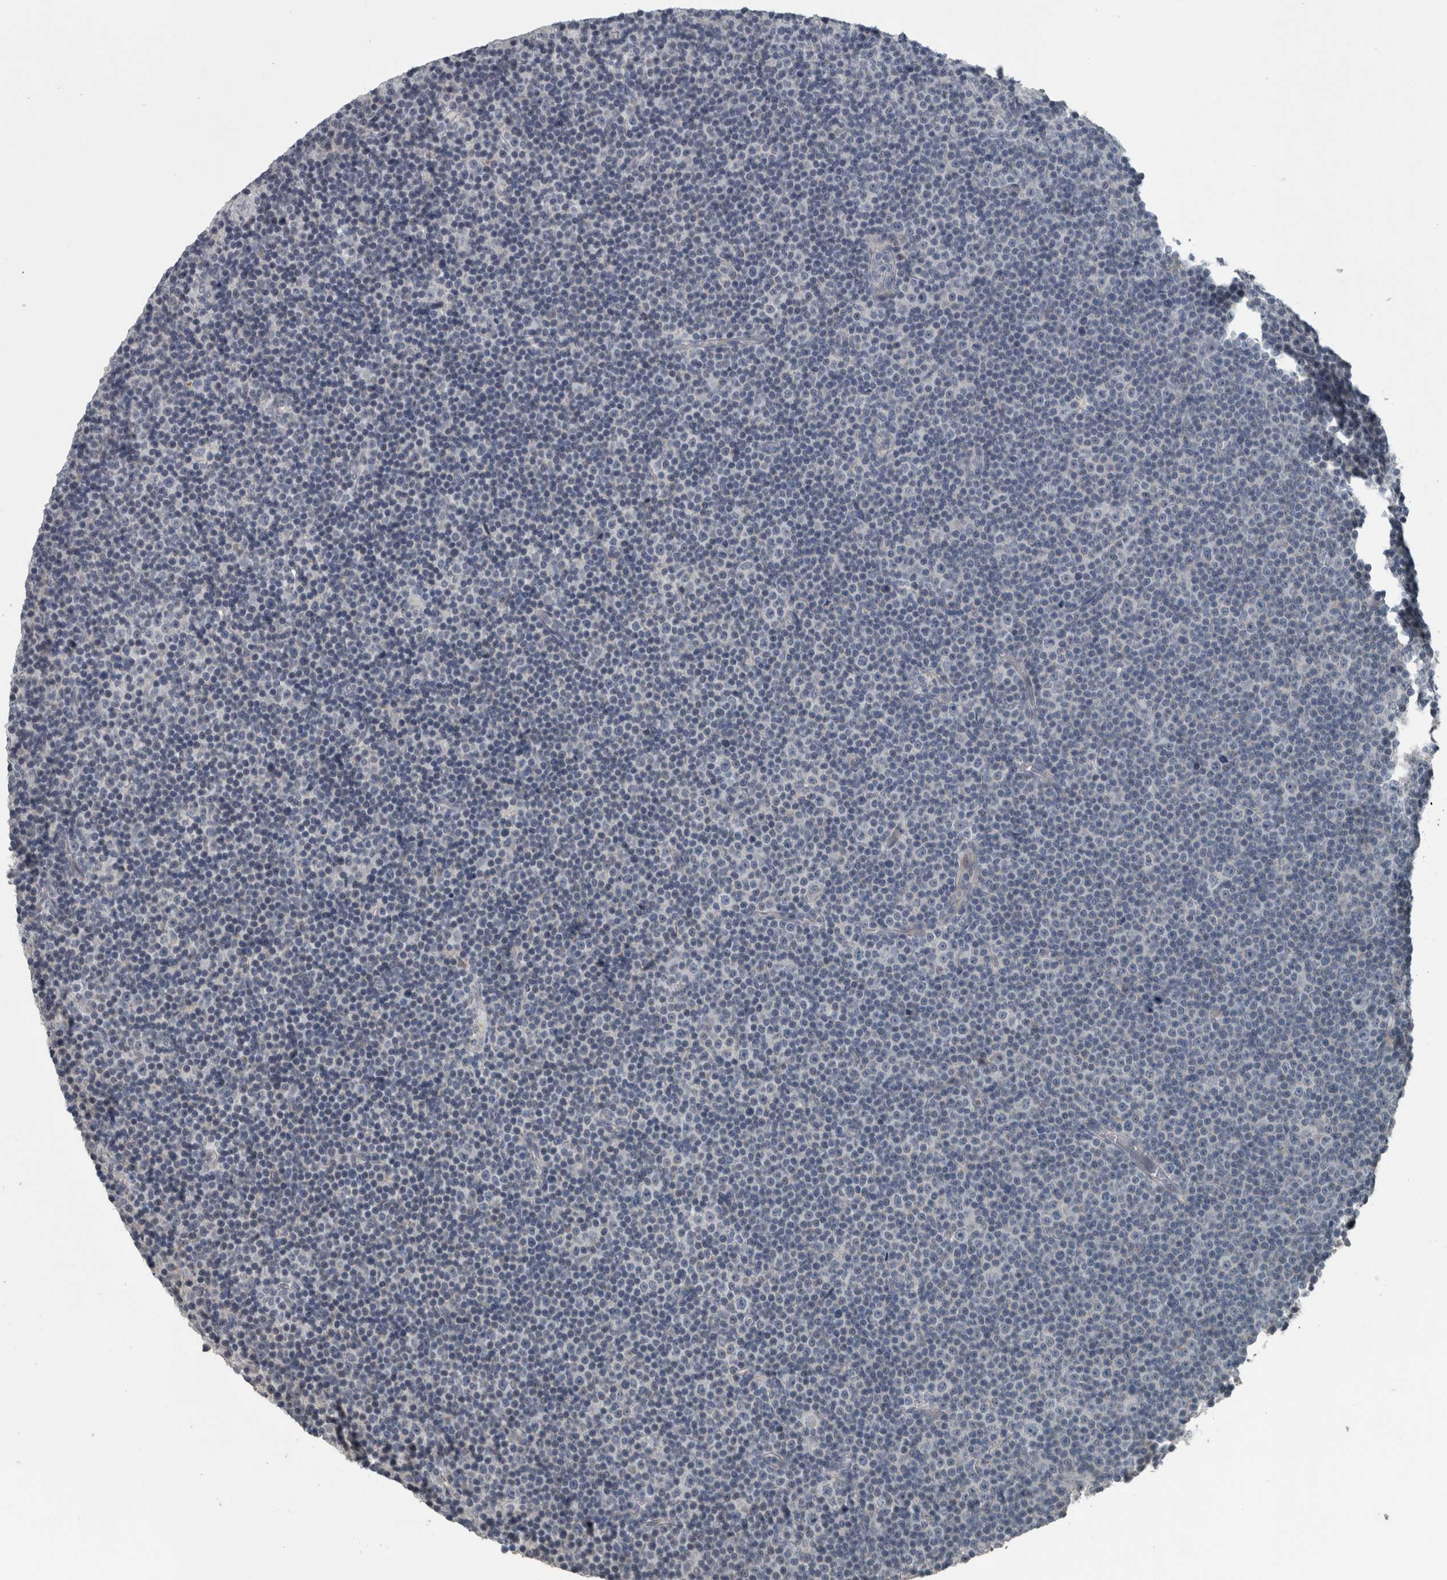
{"staining": {"intensity": "negative", "quantity": "none", "location": "none"}, "tissue": "lymphoma", "cell_type": "Tumor cells", "image_type": "cancer", "snomed": [{"axis": "morphology", "description": "Malignant lymphoma, non-Hodgkin's type, Low grade"}, {"axis": "topography", "description": "Lymph node"}], "caption": "Immunohistochemistry micrograph of neoplastic tissue: human lymphoma stained with DAB (3,3'-diaminobenzidine) displays no significant protein staining in tumor cells.", "gene": "KRT20", "patient": {"sex": "female", "age": 67}}